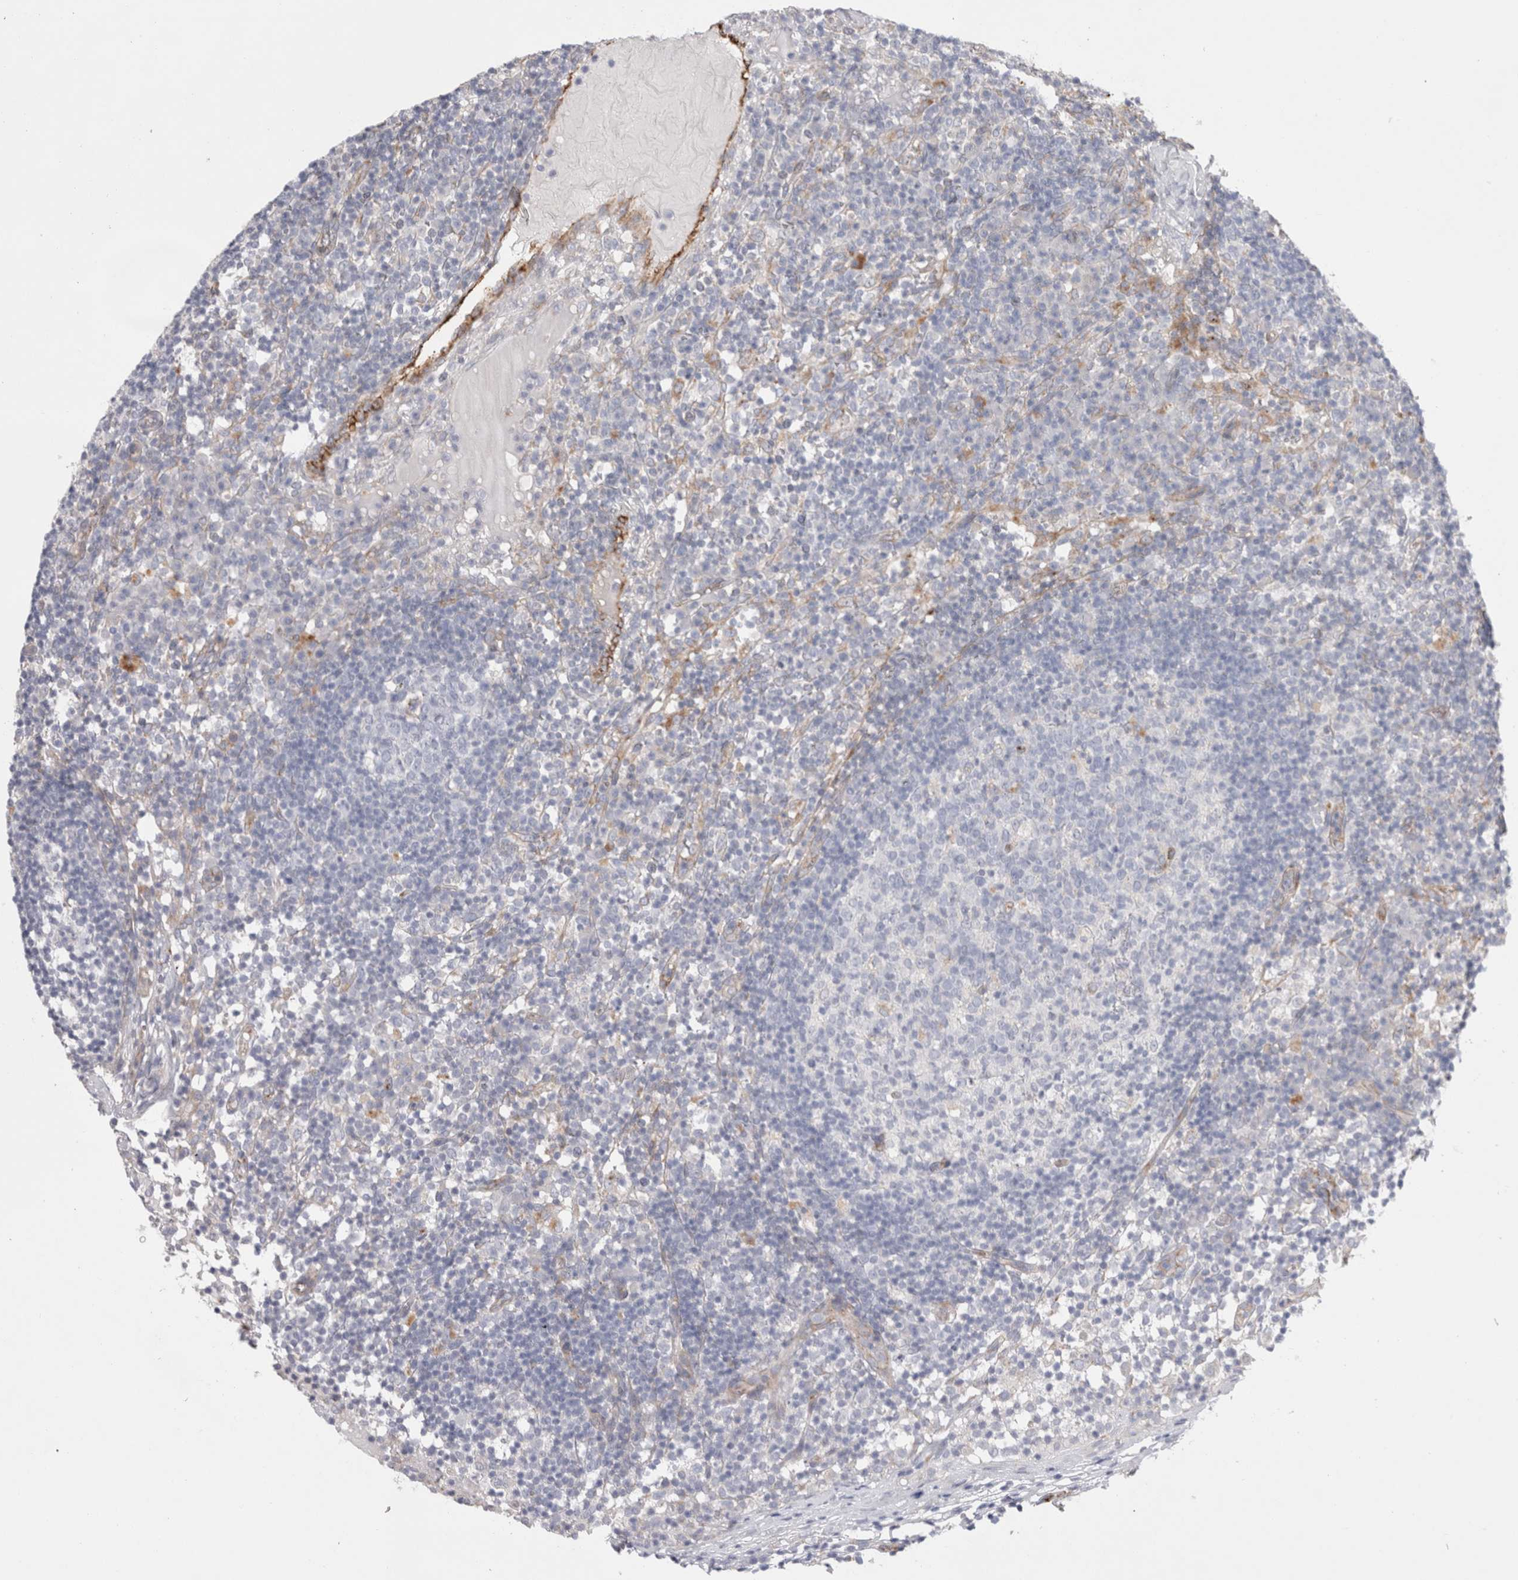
{"staining": {"intensity": "negative", "quantity": "none", "location": "none"}, "tissue": "lymph node", "cell_type": "Germinal center cells", "image_type": "normal", "snomed": [{"axis": "morphology", "description": "Normal tissue, NOS"}, {"axis": "morphology", "description": "Inflammation, NOS"}, {"axis": "topography", "description": "Lymph node"}], "caption": "Immunohistochemistry (IHC) of benign human lymph node demonstrates no staining in germinal center cells.", "gene": "CNPY4", "patient": {"sex": "male", "age": 55}}